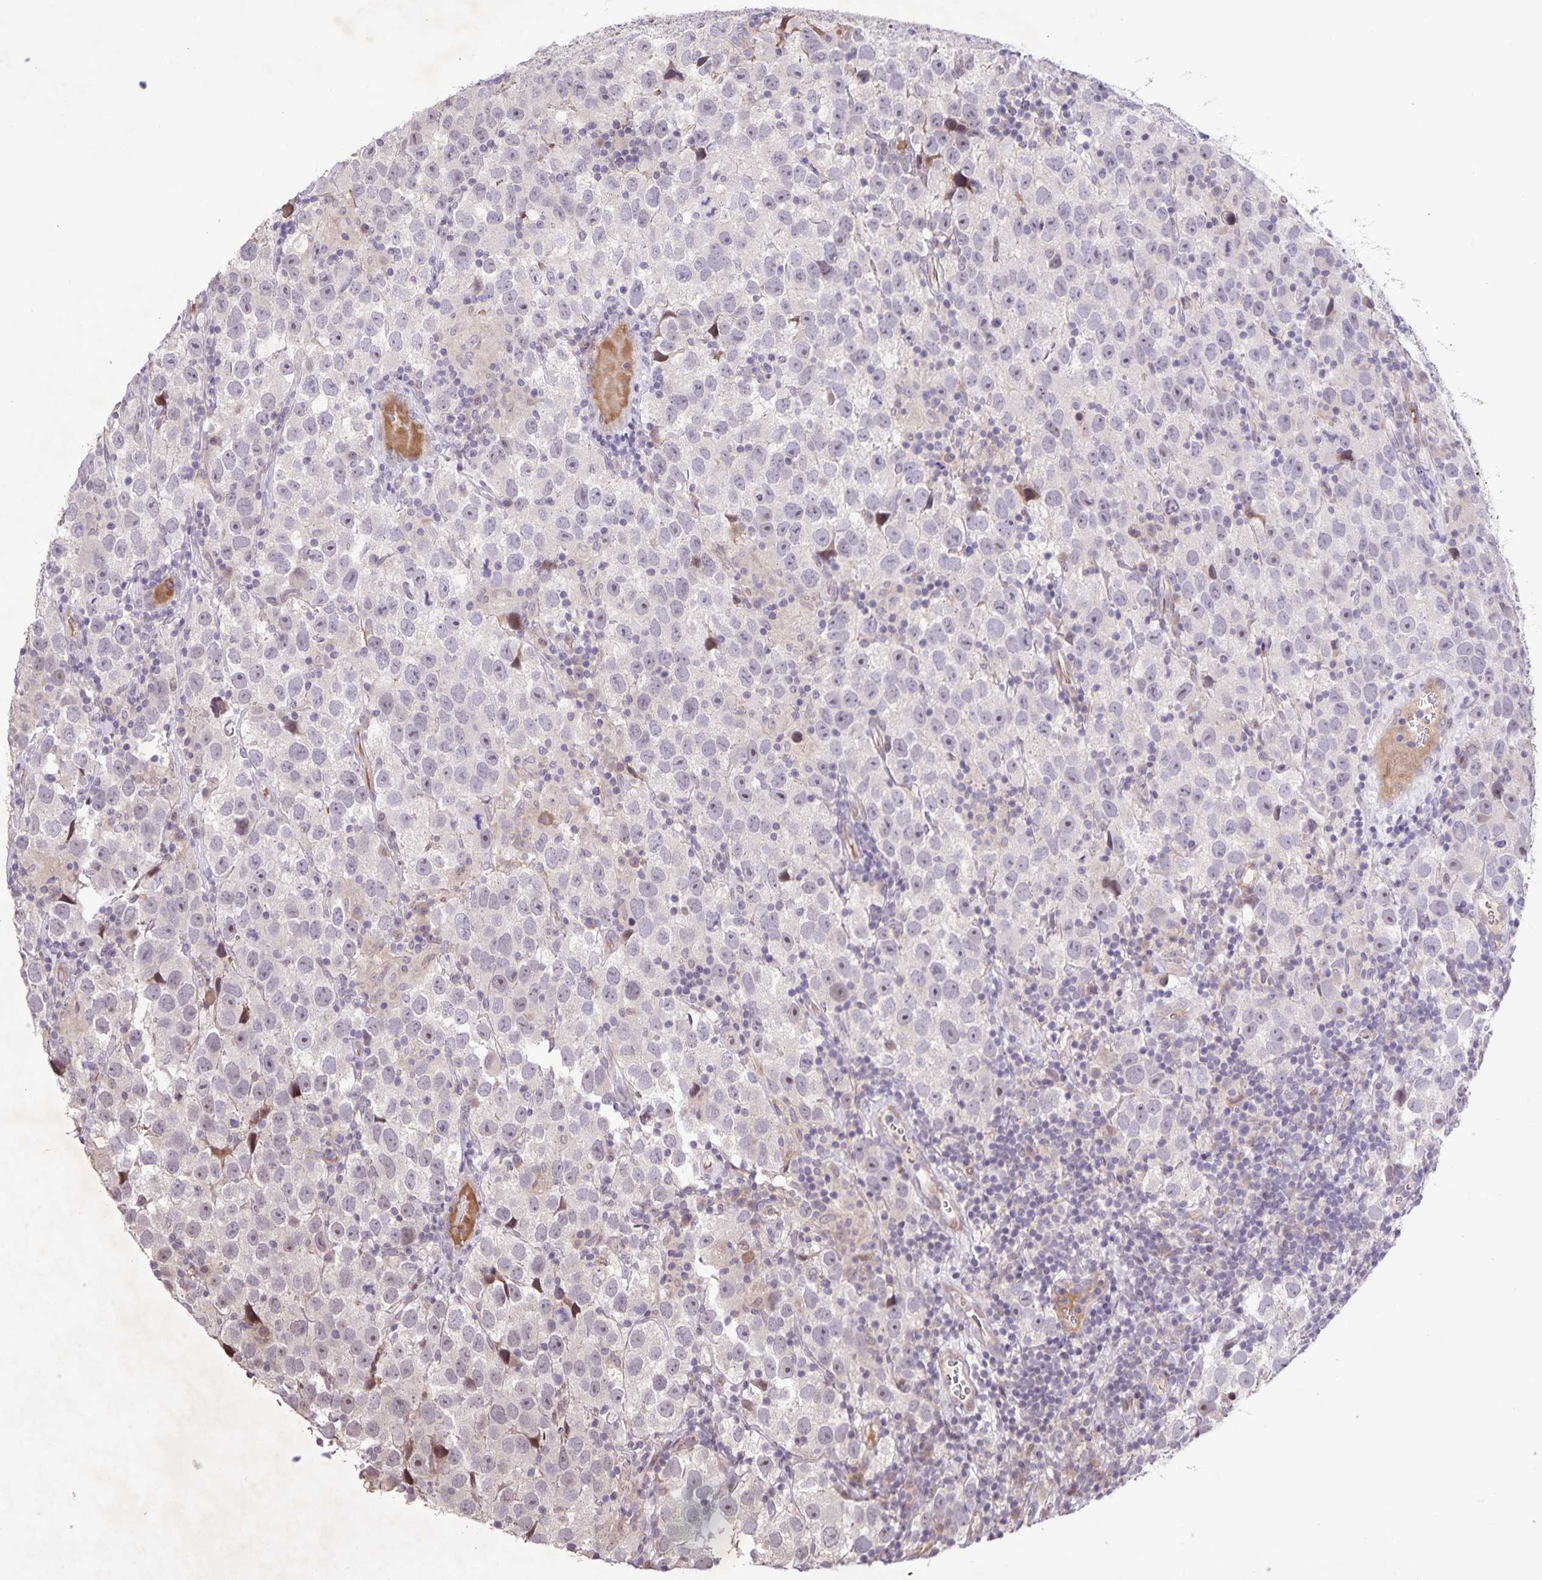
{"staining": {"intensity": "negative", "quantity": "none", "location": "none"}, "tissue": "testis cancer", "cell_type": "Tumor cells", "image_type": "cancer", "snomed": [{"axis": "morphology", "description": "Seminoma, NOS"}, {"axis": "topography", "description": "Testis"}], "caption": "A high-resolution histopathology image shows immunohistochemistry (IHC) staining of seminoma (testis), which demonstrates no significant staining in tumor cells. (Immunohistochemistry, brightfield microscopy, high magnification).", "gene": "GDF2", "patient": {"sex": "male", "age": 26}}